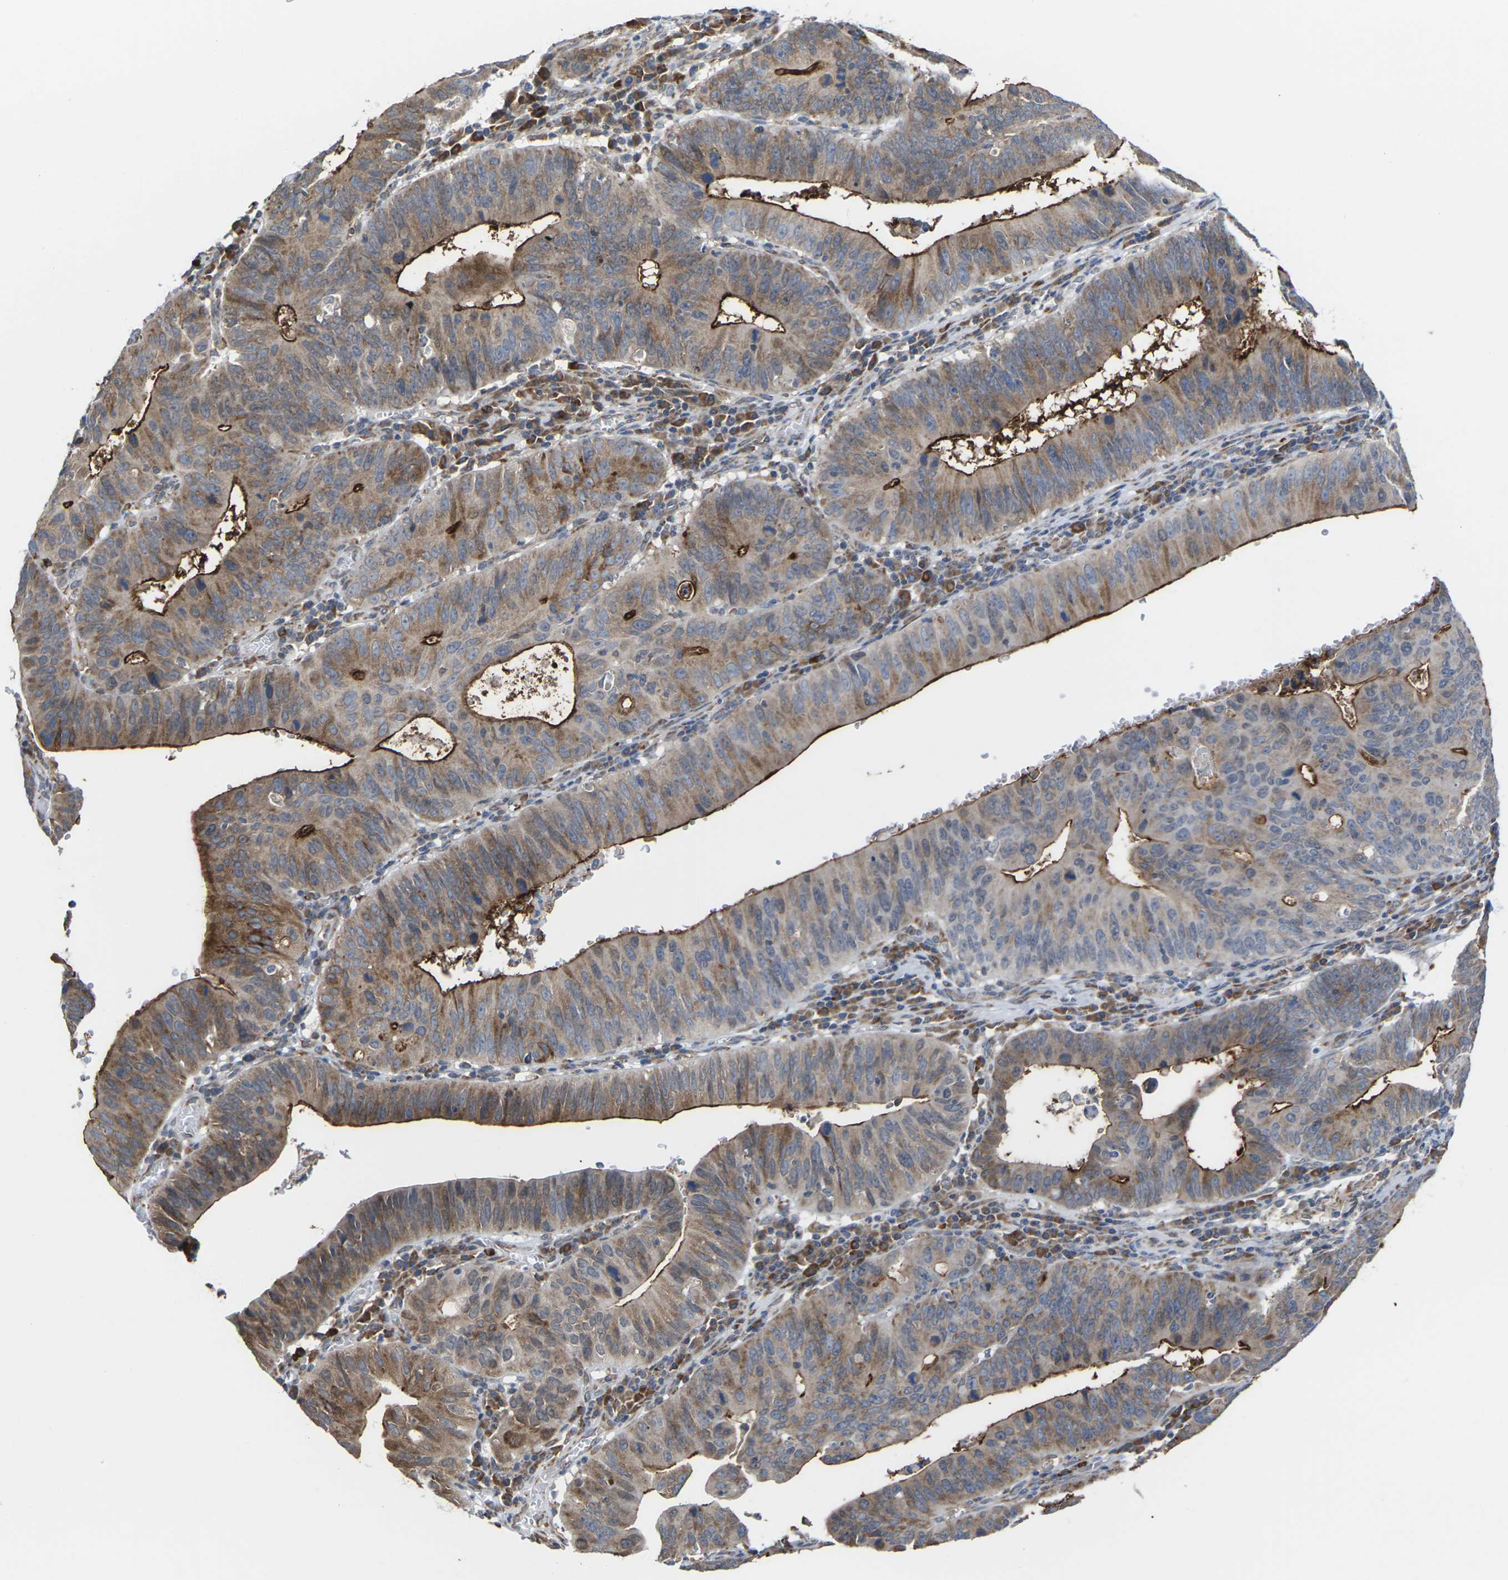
{"staining": {"intensity": "strong", "quantity": "25%-75%", "location": "cytoplasmic/membranous"}, "tissue": "stomach cancer", "cell_type": "Tumor cells", "image_type": "cancer", "snomed": [{"axis": "morphology", "description": "Adenocarcinoma, NOS"}, {"axis": "topography", "description": "Stomach"}], "caption": "An image of adenocarcinoma (stomach) stained for a protein demonstrates strong cytoplasmic/membranous brown staining in tumor cells.", "gene": "PDZK1IP1", "patient": {"sex": "male", "age": 59}}